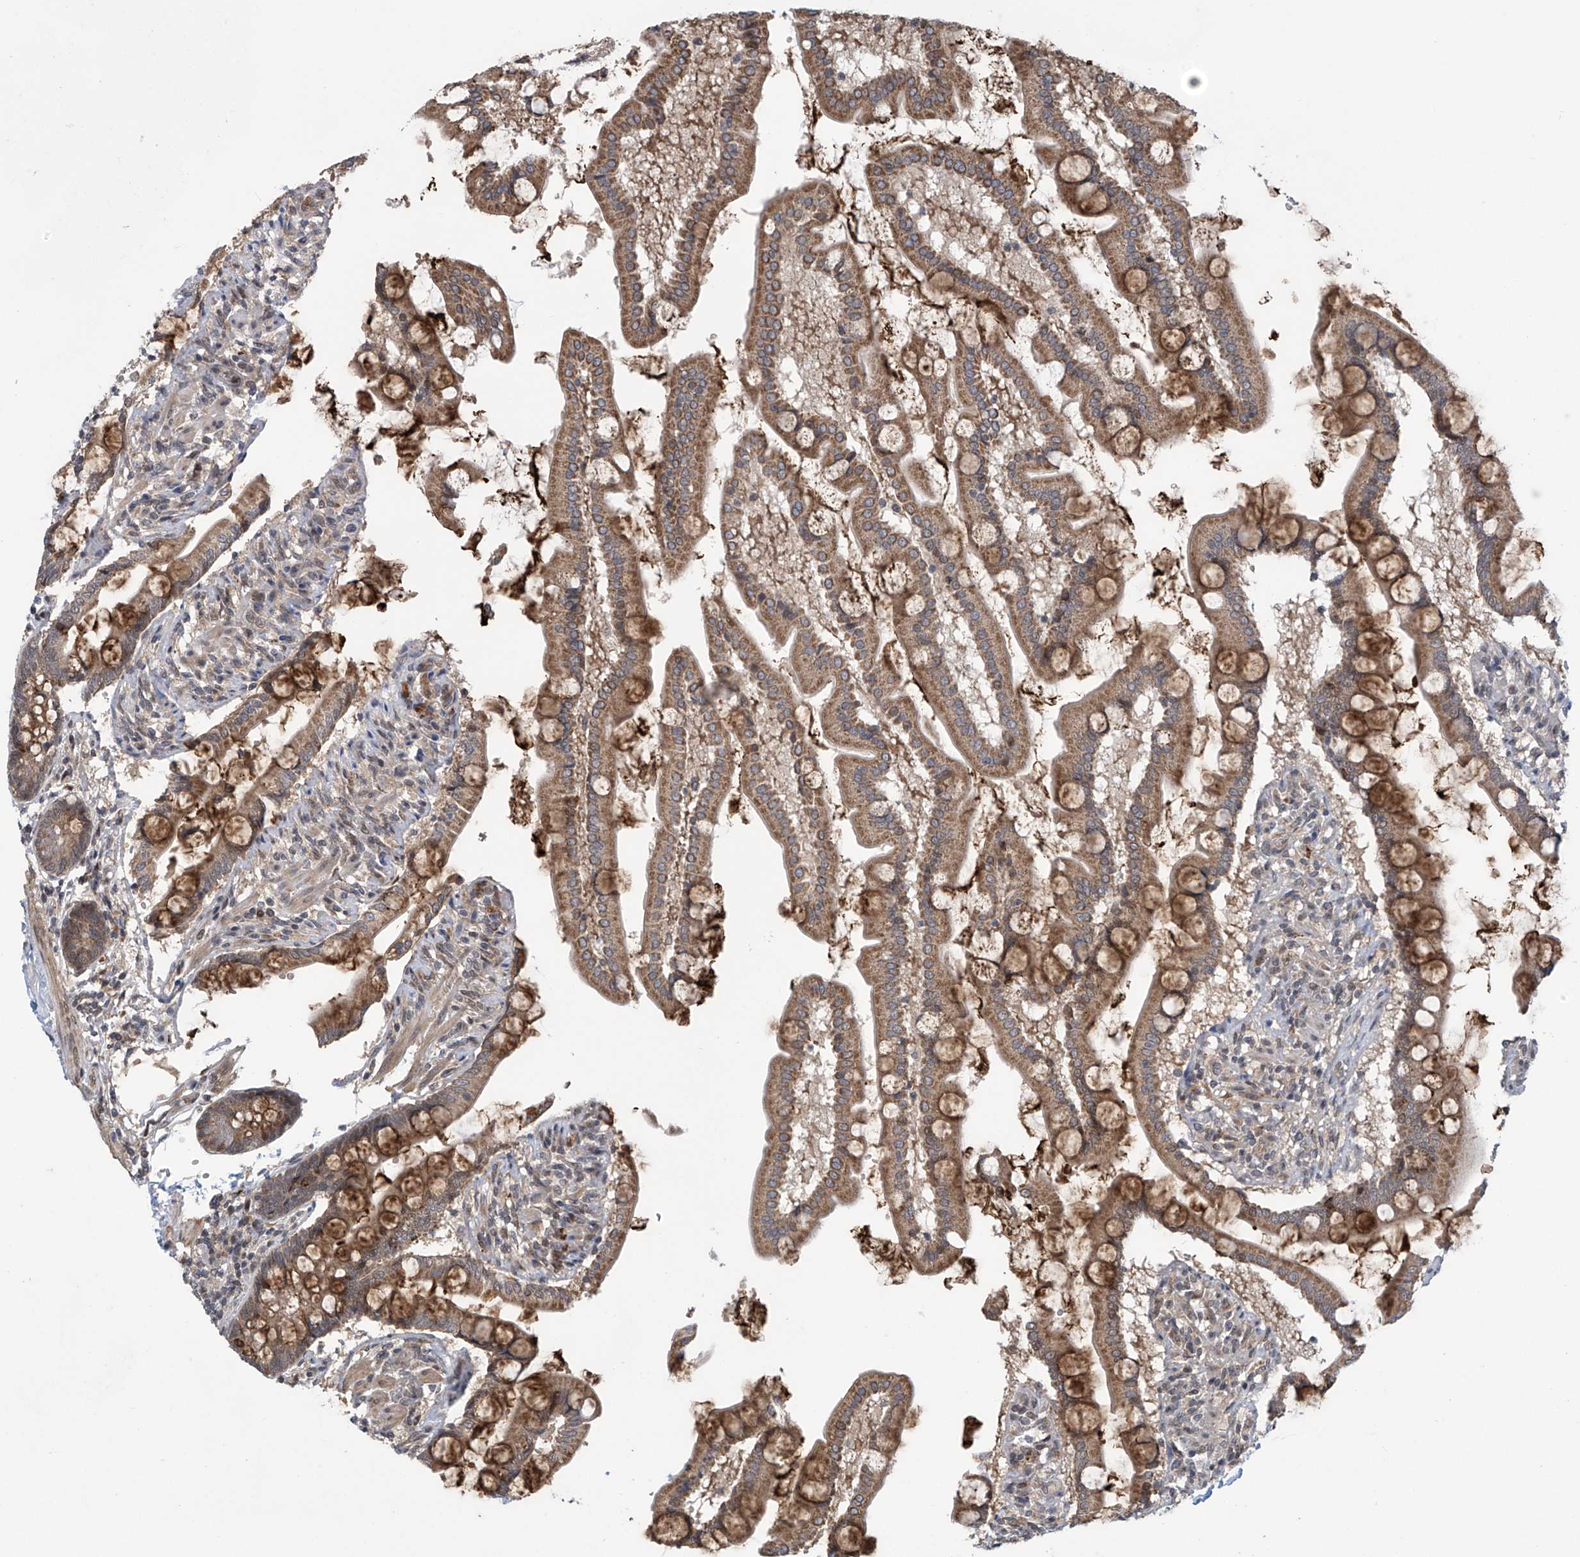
{"staining": {"intensity": "strong", "quantity": "25%-75%", "location": "cytoplasmic/membranous"}, "tissue": "small intestine", "cell_type": "Glandular cells", "image_type": "normal", "snomed": [{"axis": "morphology", "description": "Normal tissue, NOS"}, {"axis": "topography", "description": "Small intestine"}], "caption": "Strong cytoplasmic/membranous staining for a protein is identified in about 25%-75% of glandular cells of normal small intestine using IHC.", "gene": "ABHD13", "patient": {"sex": "male", "age": 41}}